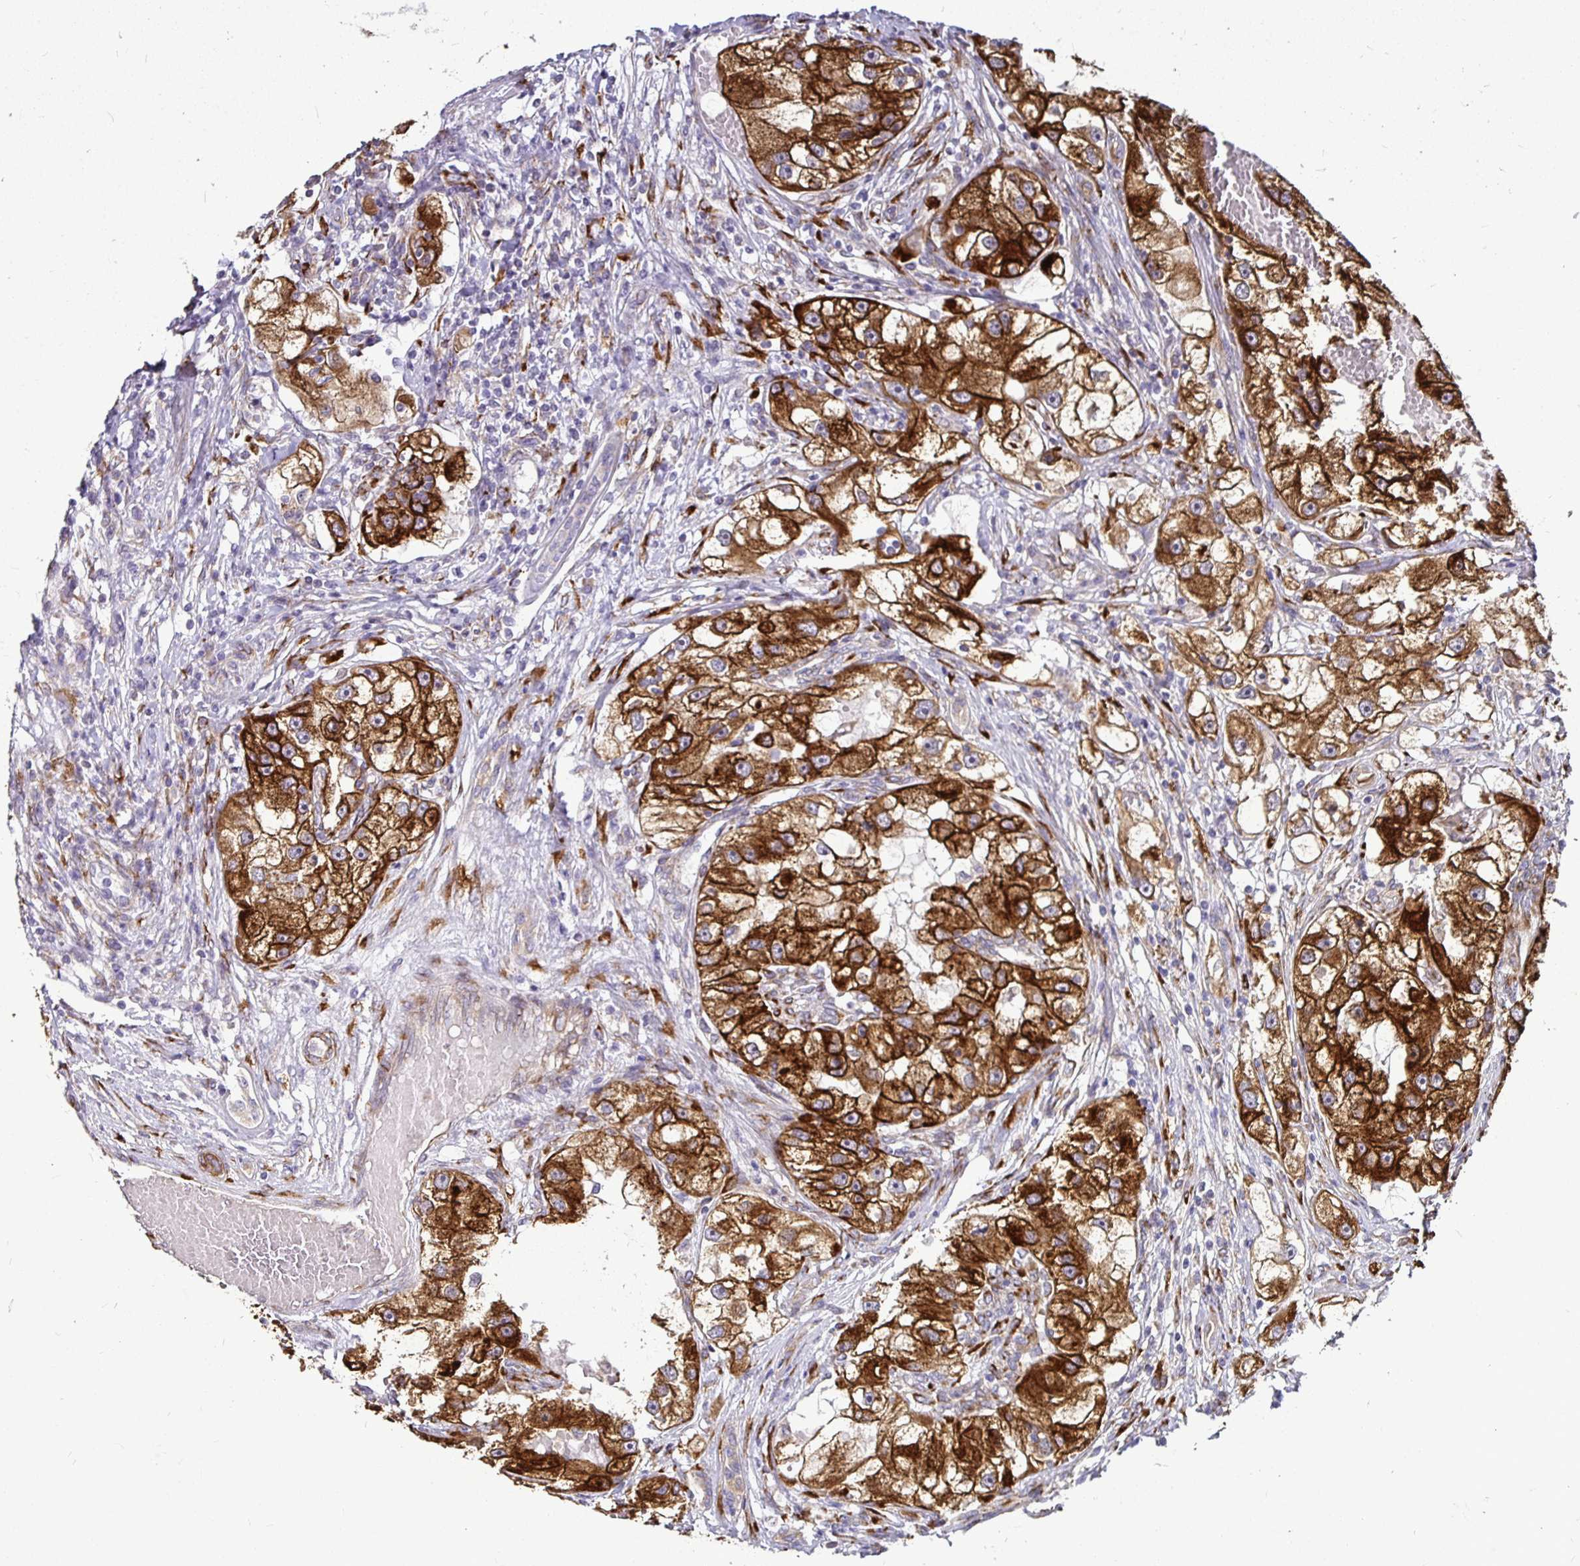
{"staining": {"intensity": "strong", "quantity": ">75%", "location": "cytoplasmic/membranous"}, "tissue": "renal cancer", "cell_type": "Tumor cells", "image_type": "cancer", "snomed": [{"axis": "morphology", "description": "Adenocarcinoma, NOS"}, {"axis": "topography", "description": "Kidney"}], "caption": "Immunohistochemistry (IHC) of human renal cancer (adenocarcinoma) displays high levels of strong cytoplasmic/membranous expression in about >75% of tumor cells.", "gene": "P4HA2", "patient": {"sex": "male", "age": 63}}